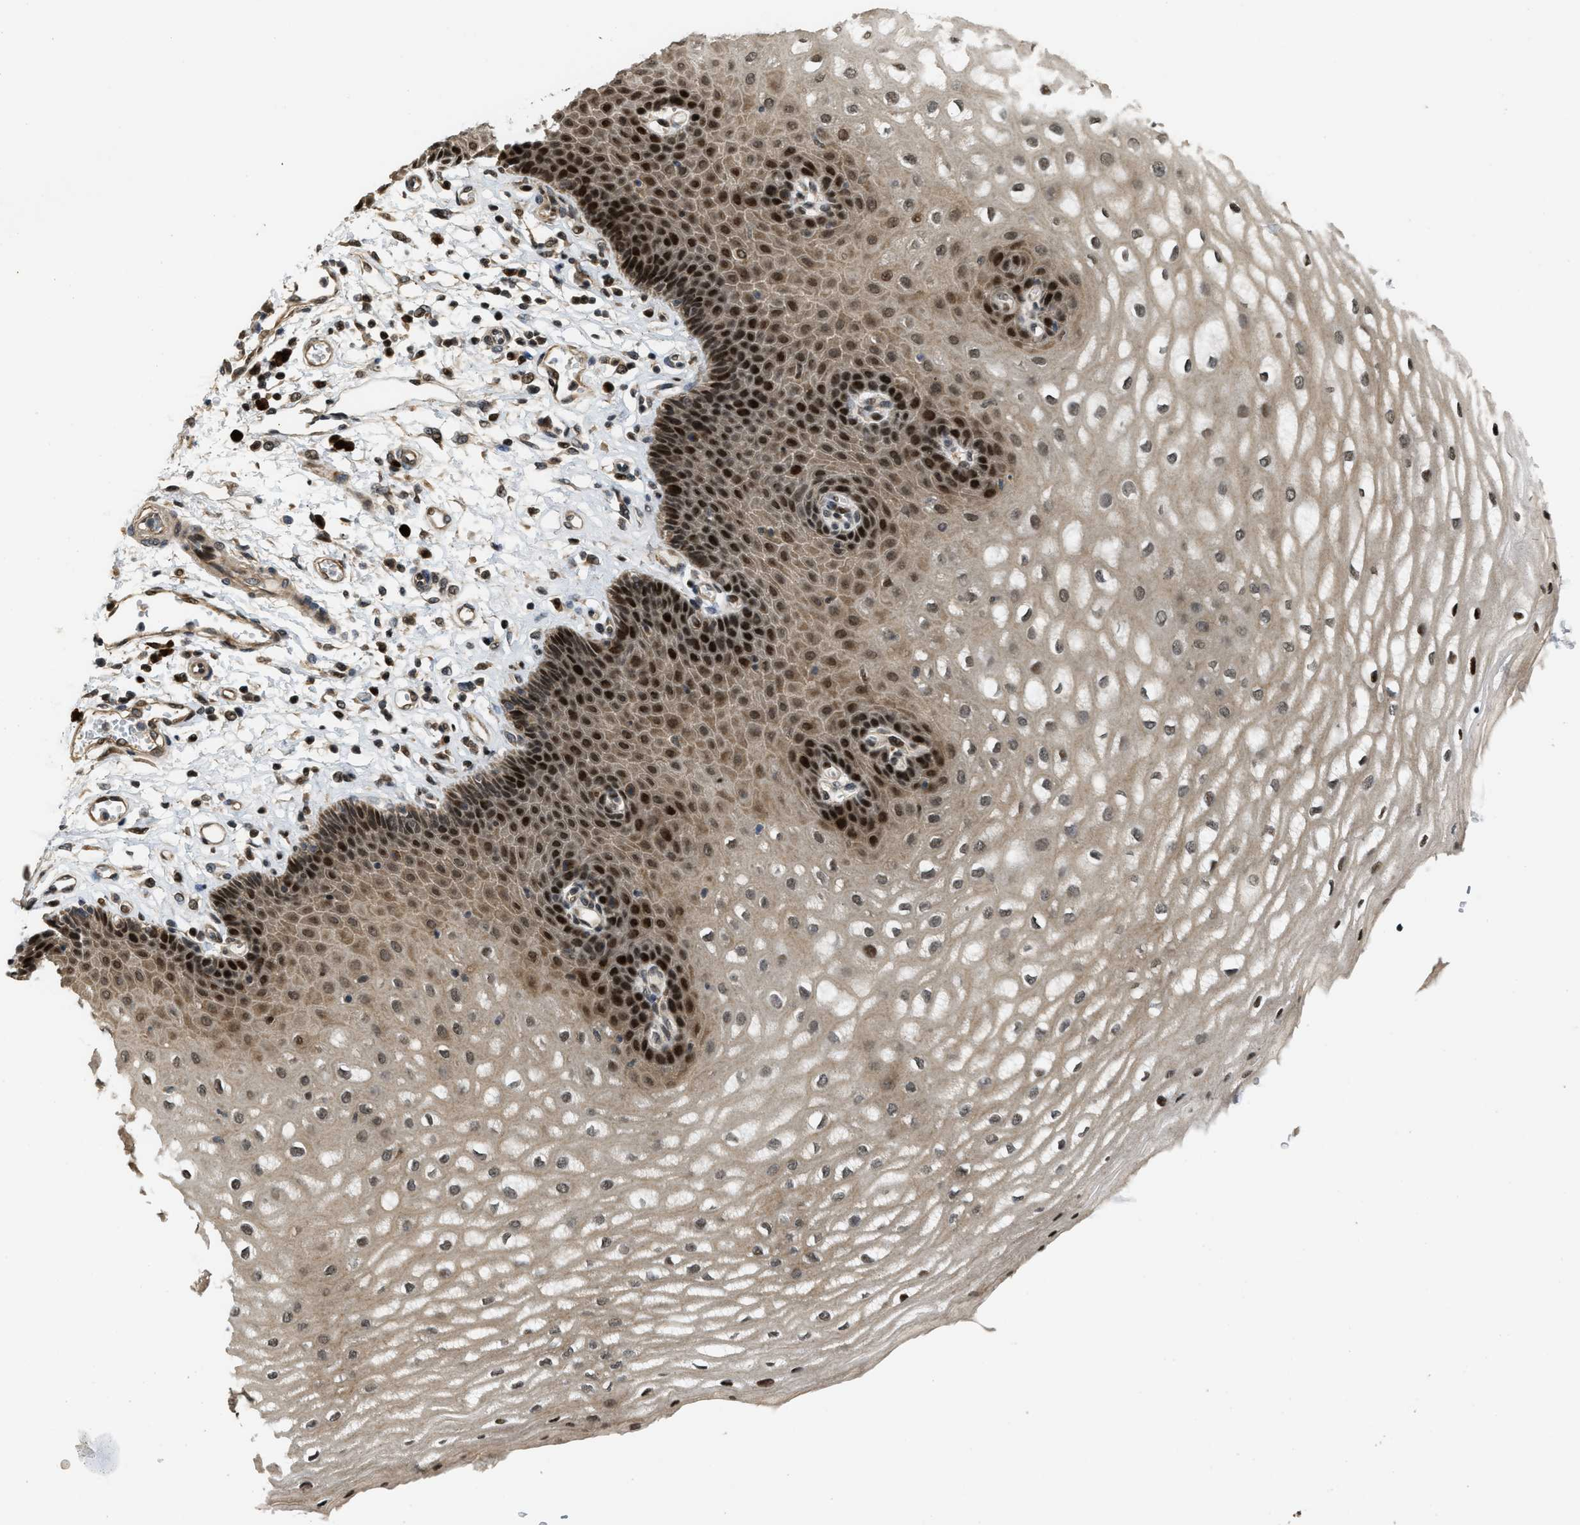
{"staining": {"intensity": "strong", "quantity": ">75%", "location": "cytoplasmic/membranous,nuclear"}, "tissue": "esophagus", "cell_type": "Squamous epithelial cells", "image_type": "normal", "snomed": [{"axis": "morphology", "description": "Normal tissue, NOS"}, {"axis": "topography", "description": "Esophagus"}], "caption": "Immunohistochemistry (IHC) of normal human esophagus shows high levels of strong cytoplasmic/membranous,nuclear staining in approximately >75% of squamous epithelial cells. (DAB (3,3'-diaminobenzidine) IHC, brown staining for protein, blue staining for nuclei).", "gene": "SERTAD2", "patient": {"sex": "male", "age": 54}}